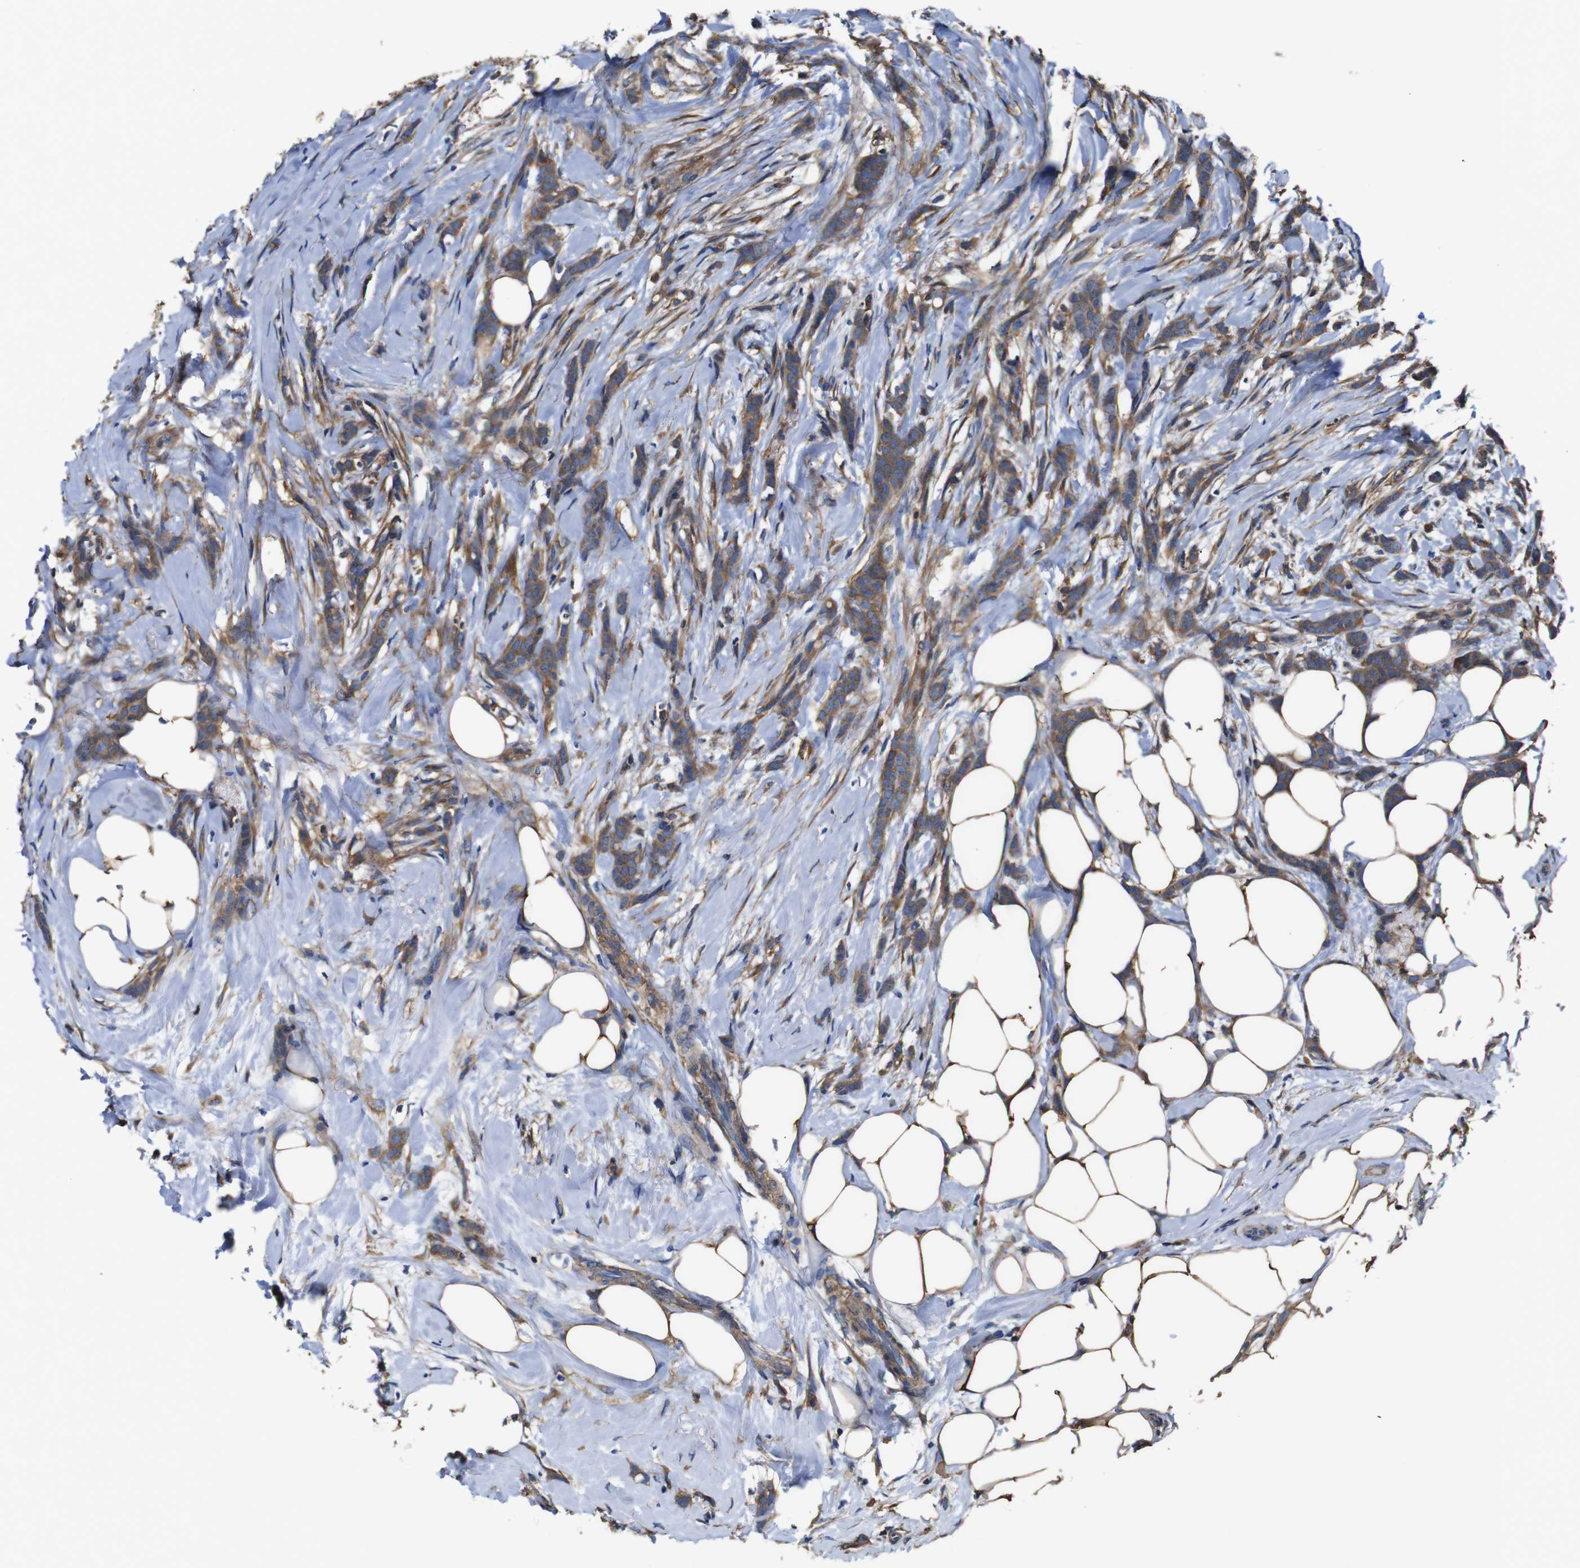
{"staining": {"intensity": "moderate", "quantity": ">75%", "location": "cytoplasmic/membranous"}, "tissue": "breast cancer", "cell_type": "Tumor cells", "image_type": "cancer", "snomed": [{"axis": "morphology", "description": "Lobular carcinoma, in situ"}, {"axis": "morphology", "description": "Lobular carcinoma"}, {"axis": "topography", "description": "Breast"}], "caption": "Protein staining by immunohistochemistry reveals moderate cytoplasmic/membranous positivity in approximately >75% of tumor cells in lobular carcinoma (breast). (Brightfield microscopy of DAB IHC at high magnification).", "gene": "PI4KA", "patient": {"sex": "female", "age": 41}}